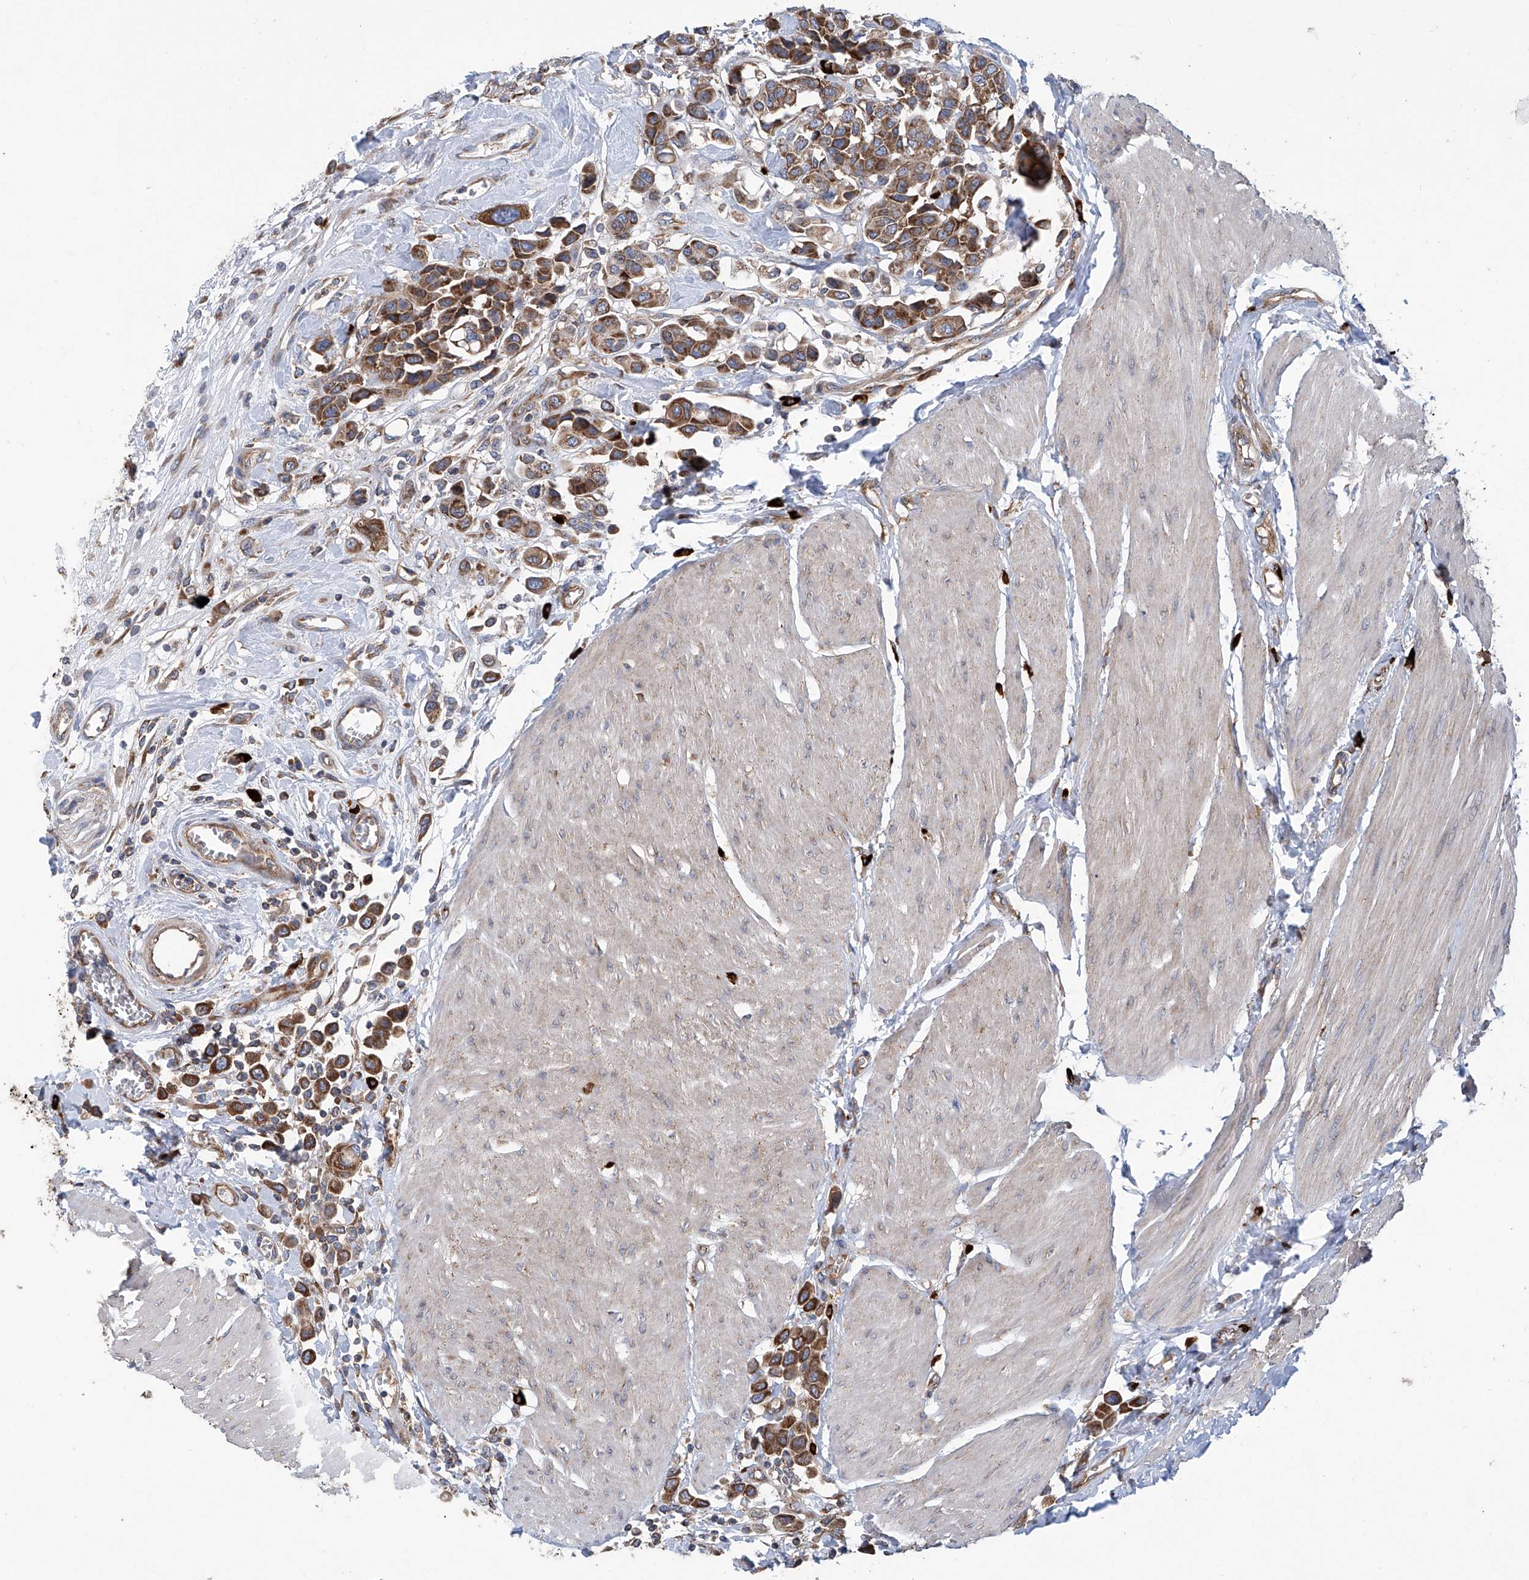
{"staining": {"intensity": "moderate", "quantity": ">75%", "location": "cytoplasmic/membranous"}, "tissue": "urothelial cancer", "cell_type": "Tumor cells", "image_type": "cancer", "snomed": [{"axis": "morphology", "description": "Urothelial carcinoma, High grade"}, {"axis": "topography", "description": "Urinary bladder"}], "caption": "Immunohistochemical staining of human urothelial cancer displays medium levels of moderate cytoplasmic/membranous expression in about >75% of tumor cells. (DAB IHC with brightfield microscopy, high magnification).", "gene": "SENP2", "patient": {"sex": "male", "age": 50}}